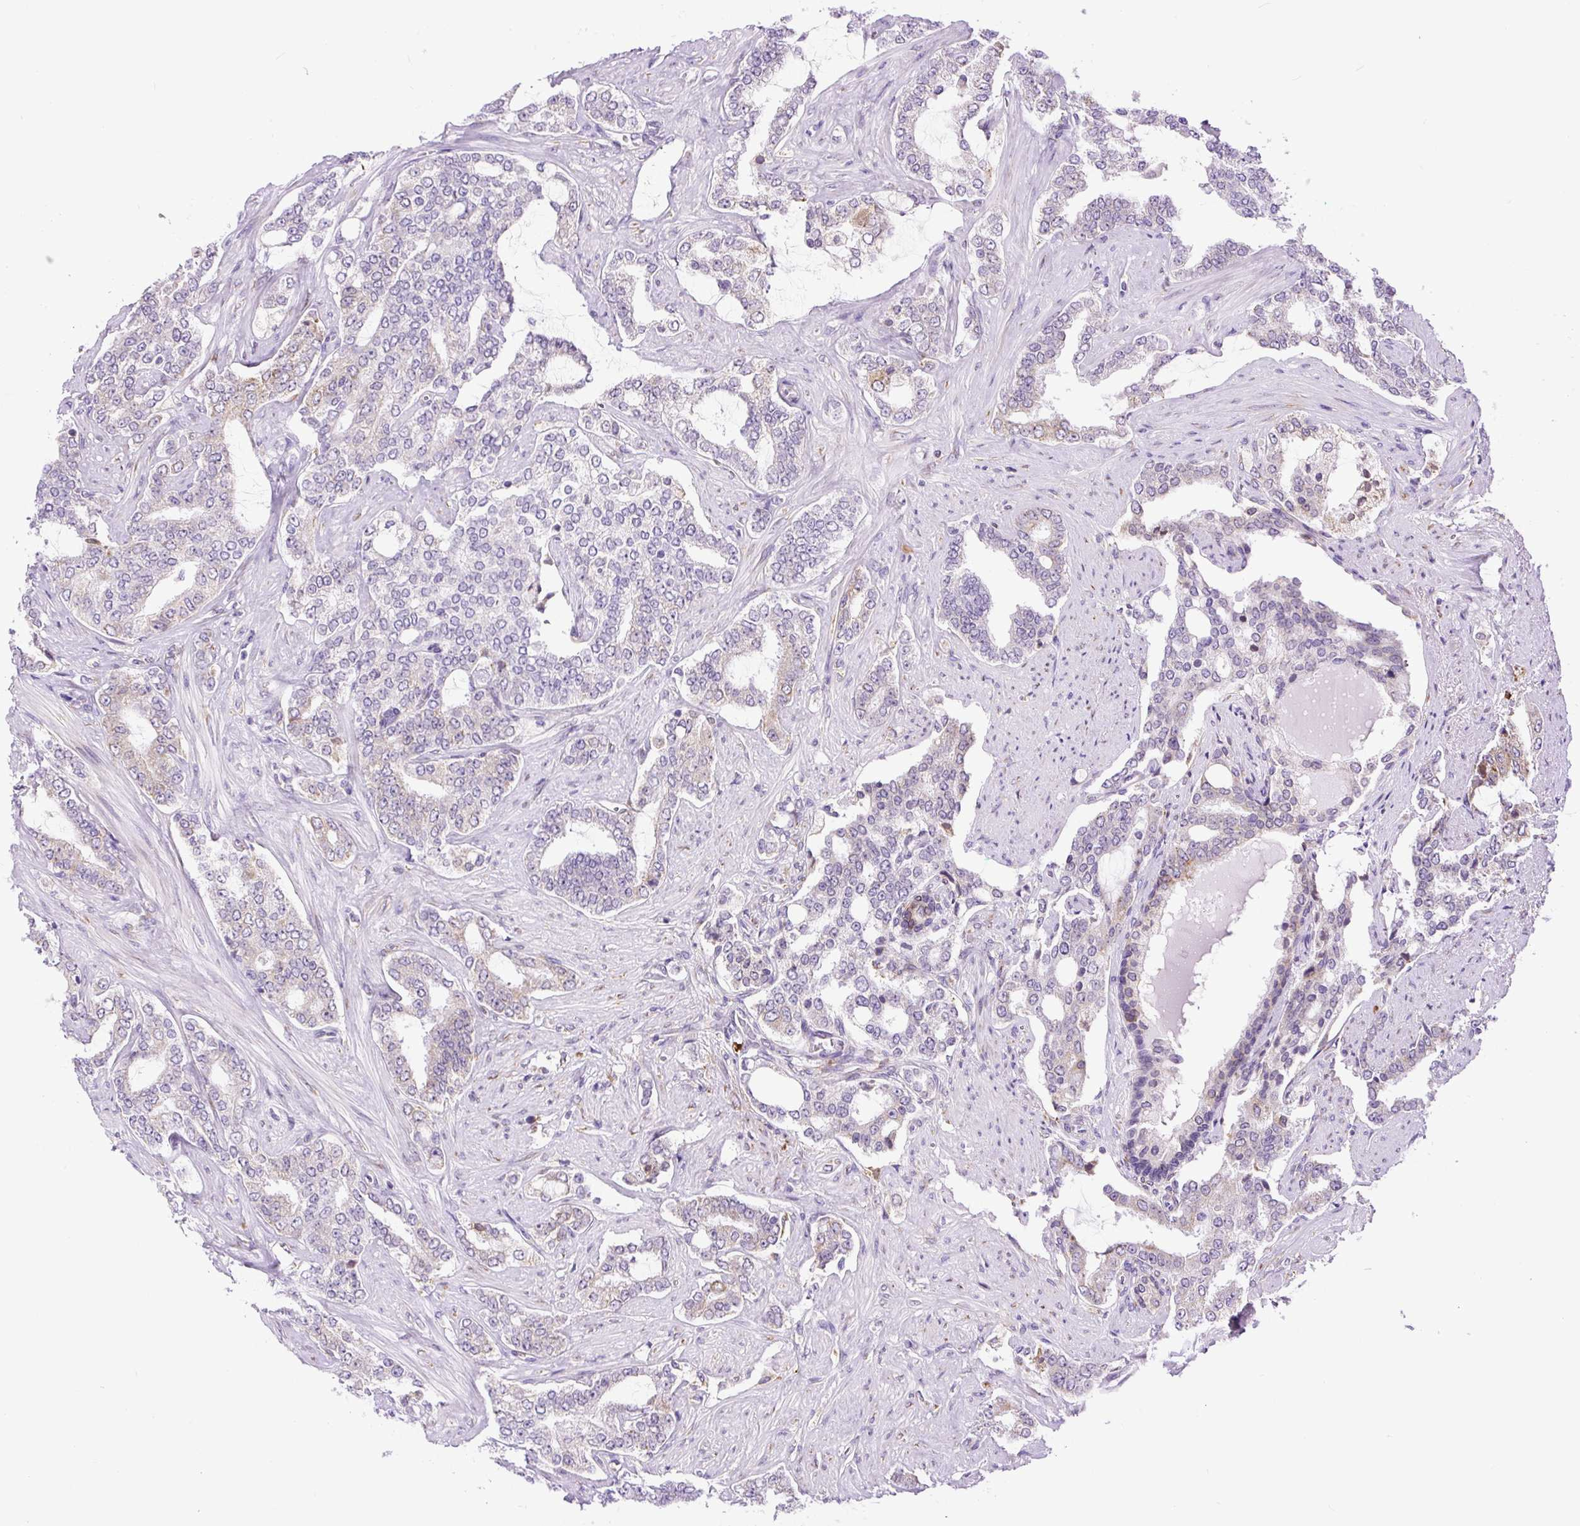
{"staining": {"intensity": "weak", "quantity": "25%-75%", "location": "cytoplasmic/membranous"}, "tissue": "prostate cancer", "cell_type": "Tumor cells", "image_type": "cancer", "snomed": [{"axis": "morphology", "description": "Adenocarcinoma, High grade"}, {"axis": "topography", "description": "Prostate"}], "caption": "Protein analysis of adenocarcinoma (high-grade) (prostate) tissue reveals weak cytoplasmic/membranous positivity in about 25%-75% of tumor cells.", "gene": "DDOST", "patient": {"sex": "male", "age": 64}}